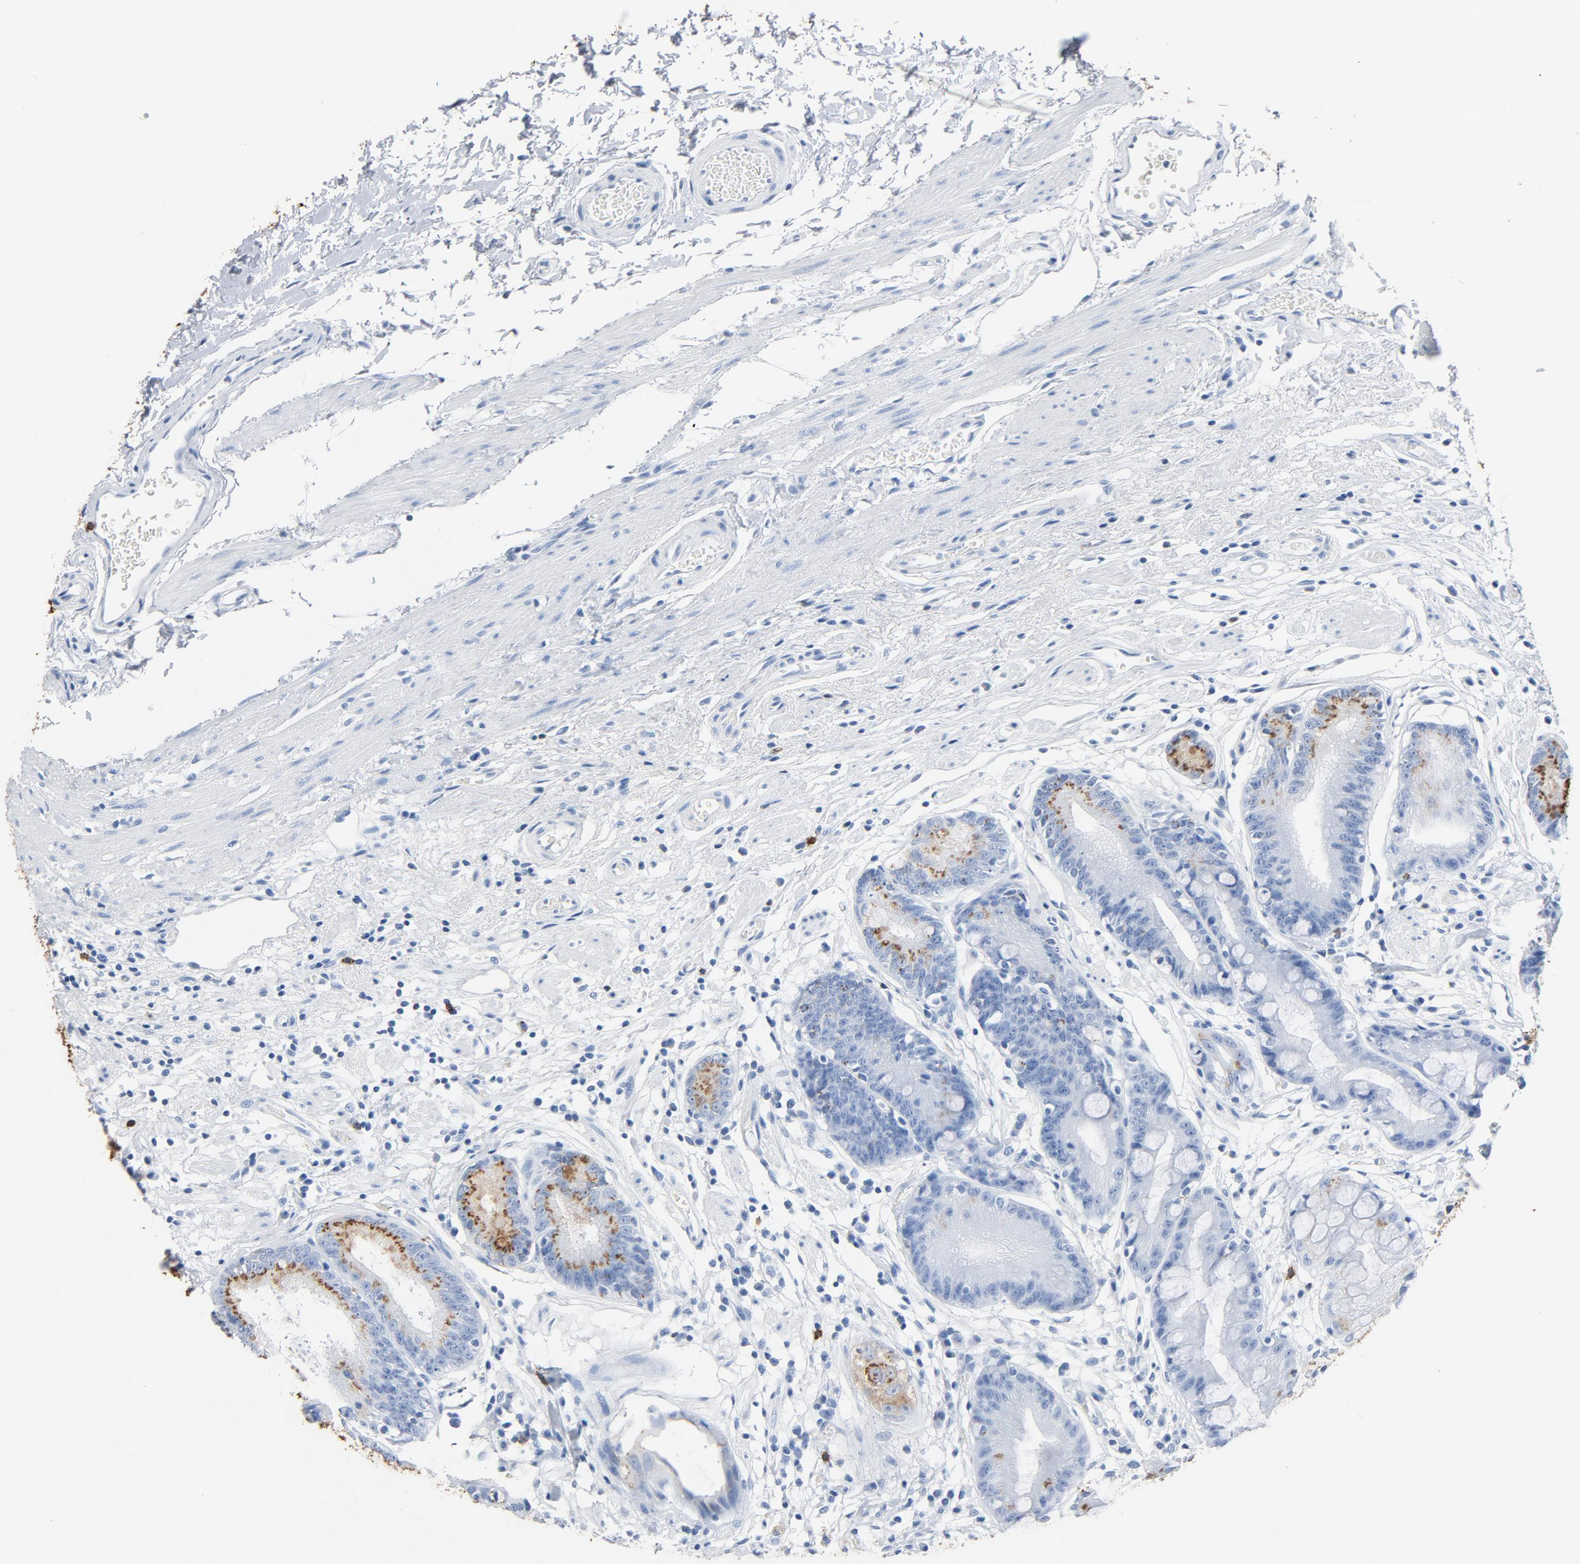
{"staining": {"intensity": "moderate", "quantity": "25%-75%", "location": "cytoplasmic/membranous"}, "tissue": "stomach", "cell_type": "Glandular cells", "image_type": "normal", "snomed": [{"axis": "morphology", "description": "Normal tissue, NOS"}, {"axis": "morphology", "description": "Inflammation, NOS"}, {"axis": "topography", "description": "Stomach, lower"}], "caption": "Protein analysis of benign stomach shows moderate cytoplasmic/membranous positivity in approximately 25%-75% of glandular cells. The staining was performed using DAB (3,3'-diaminobenzidine) to visualize the protein expression in brown, while the nuclei were stained in blue with hematoxylin (Magnification: 20x).", "gene": "PTPRB", "patient": {"sex": "male", "age": 59}}